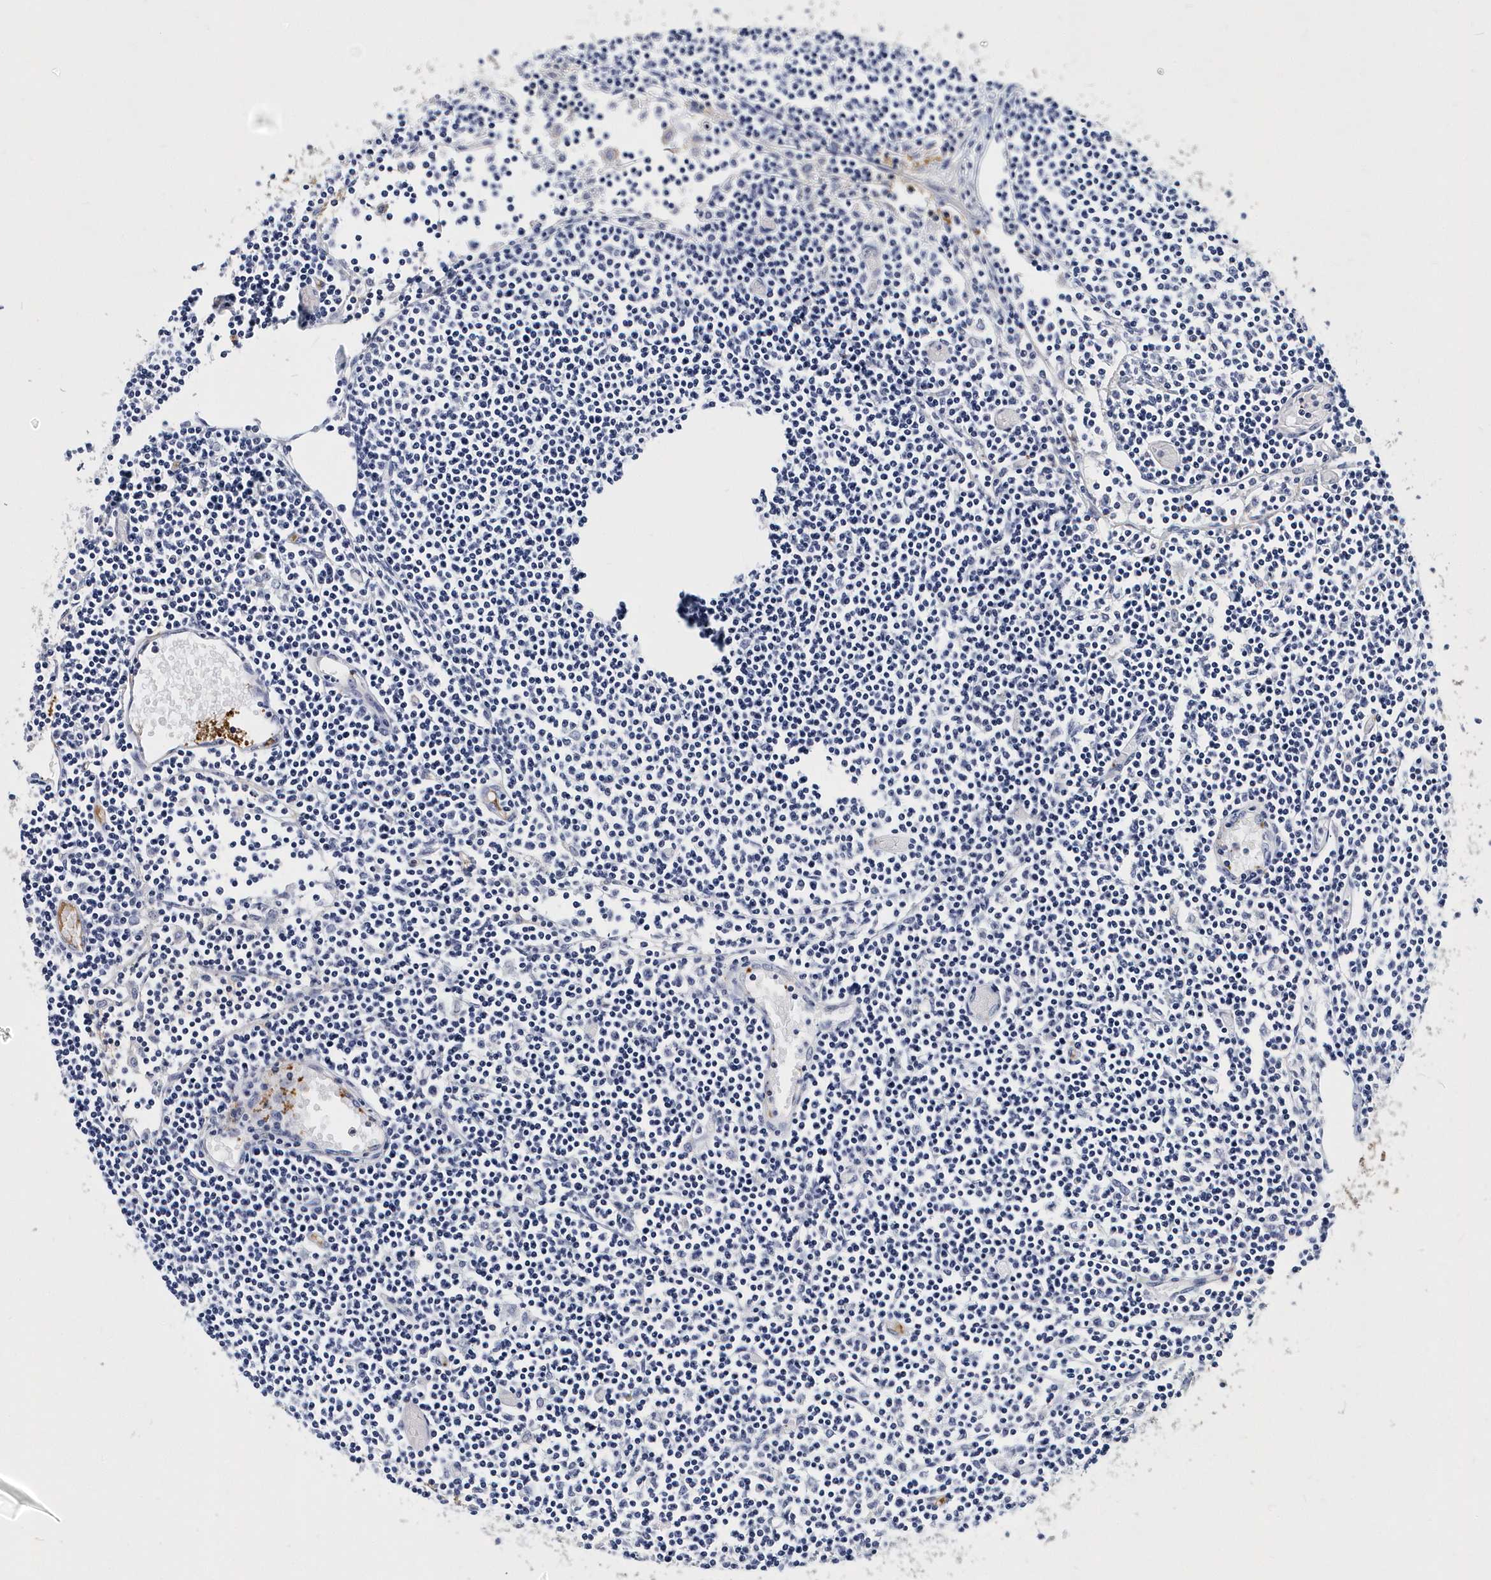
{"staining": {"intensity": "negative", "quantity": "none", "location": "none"}, "tissue": "lymph node", "cell_type": "Germinal center cells", "image_type": "normal", "snomed": [{"axis": "morphology", "description": "Normal tissue, NOS"}, {"axis": "topography", "description": "Lymph node"}], "caption": "Protein analysis of benign lymph node reveals no significant staining in germinal center cells. (DAB immunohistochemistry (IHC), high magnification).", "gene": "ITGA2B", "patient": {"sex": "female", "age": 11}}